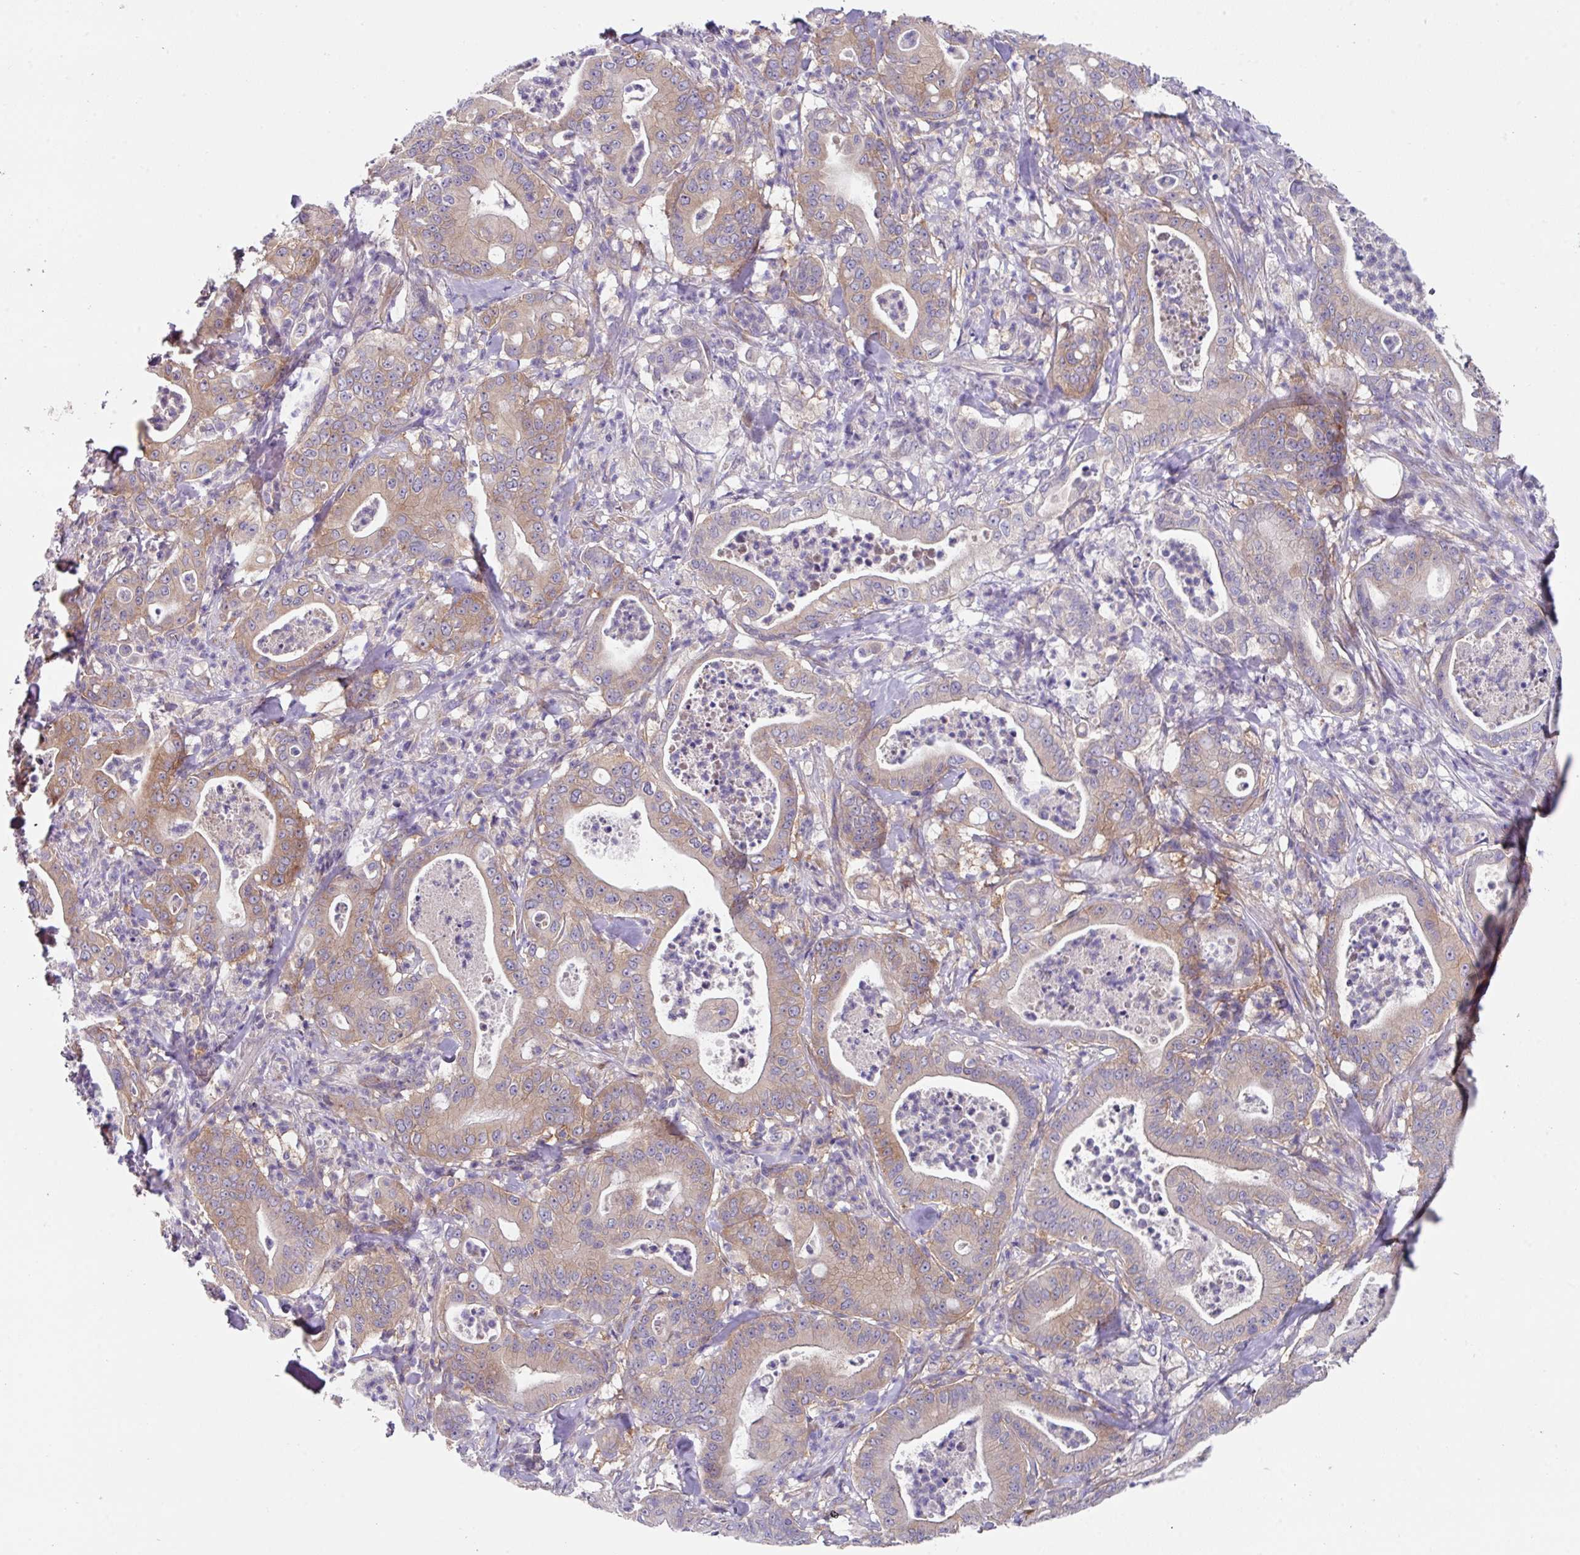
{"staining": {"intensity": "moderate", "quantity": "25%-75%", "location": "cytoplasmic/membranous"}, "tissue": "pancreatic cancer", "cell_type": "Tumor cells", "image_type": "cancer", "snomed": [{"axis": "morphology", "description": "Adenocarcinoma, NOS"}, {"axis": "topography", "description": "Pancreas"}], "caption": "Tumor cells show moderate cytoplasmic/membranous staining in about 25%-75% of cells in pancreatic cancer. (DAB IHC with brightfield microscopy, high magnification).", "gene": "EIF4B", "patient": {"sex": "male", "age": 71}}